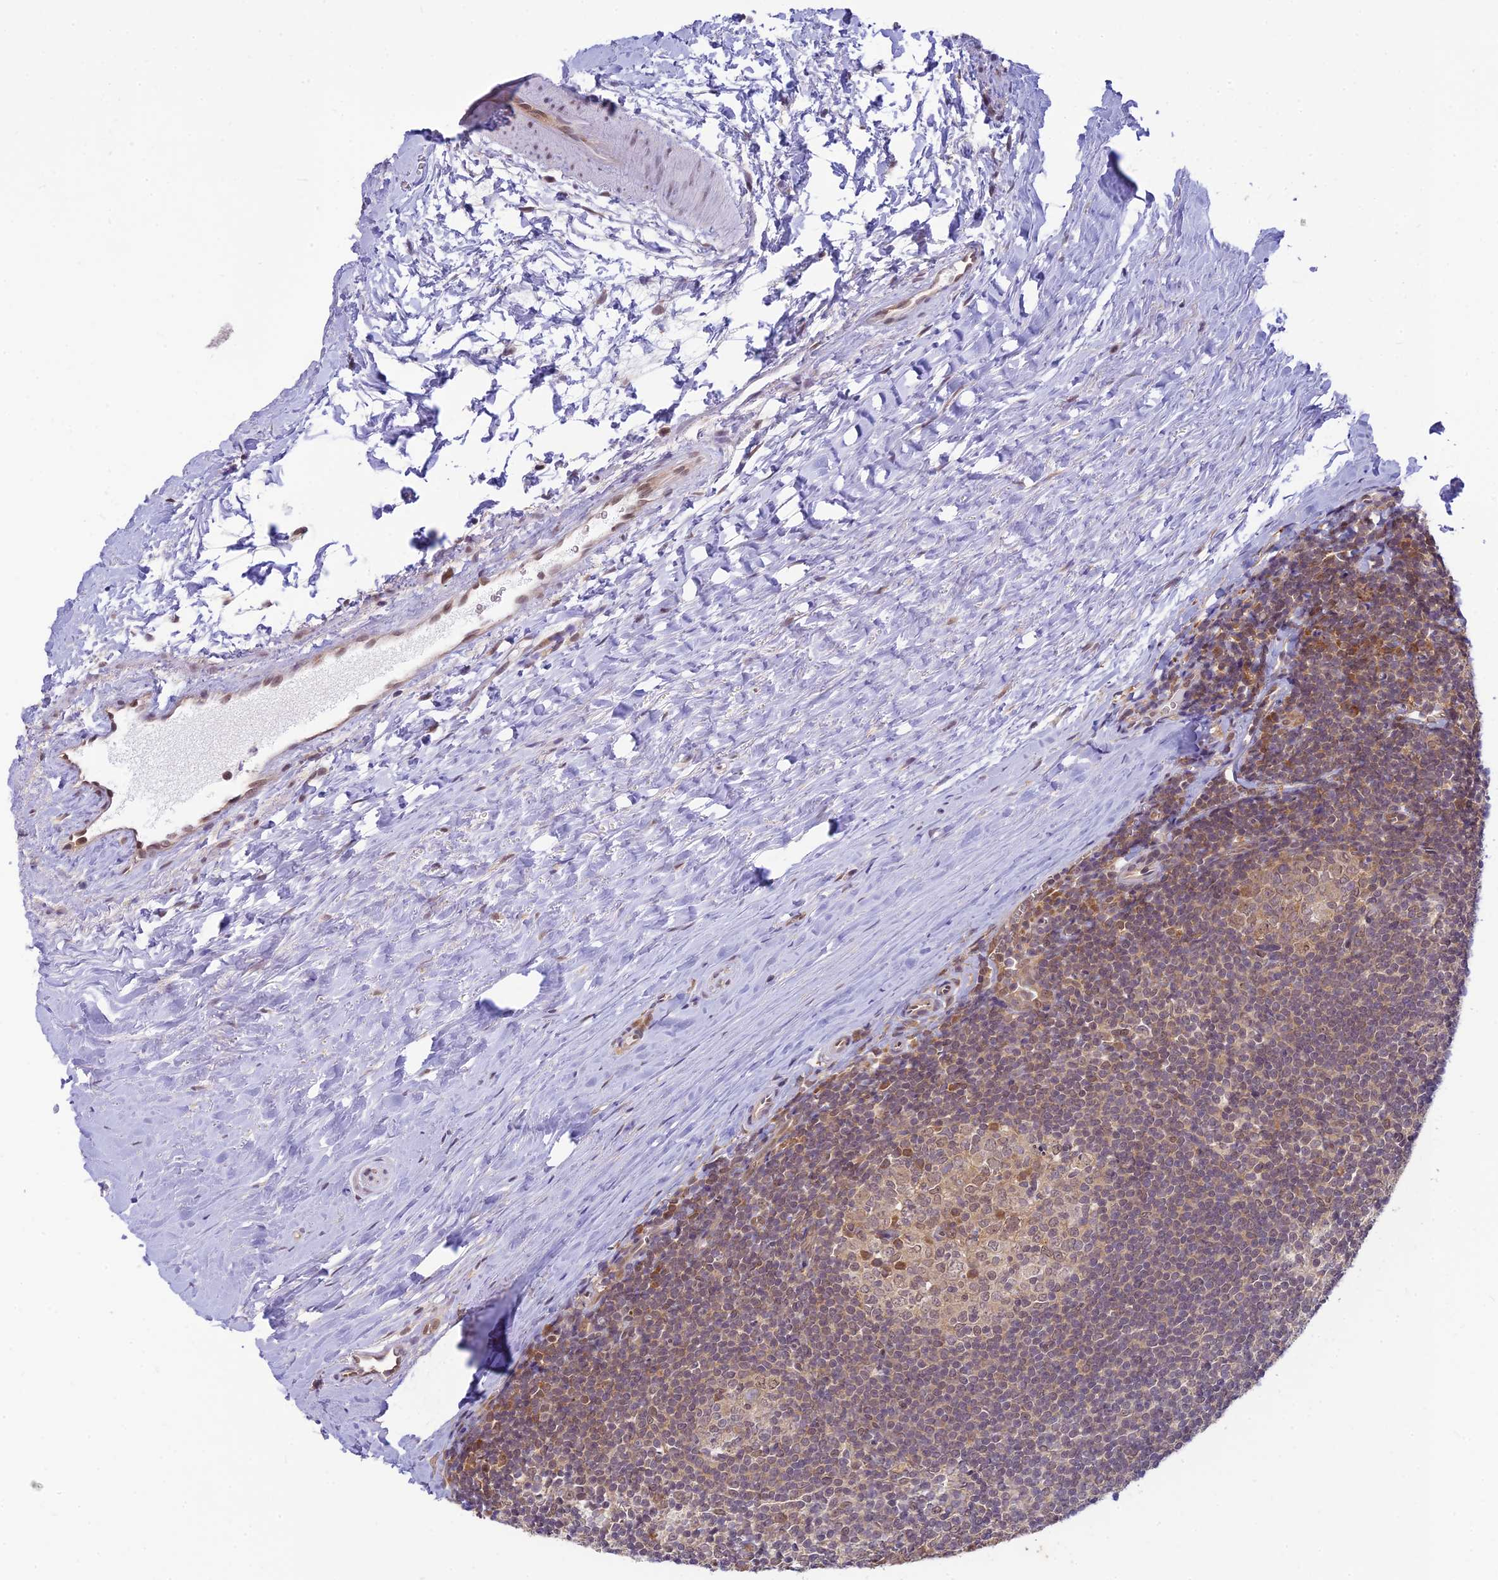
{"staining": {"intensity": "moderate", "quantity": "<25%", "location": "cytoplasmic/membranous"}, "tissue": "tonsil", "cell_type": "Germinal center cells", "image_type": "normal", "snomed": [{"axis": "morphology", "description": "Normal tissue, NOS"}, {"axis": "topography", "description": "Tonsil"}], "caption": "This photomicrograph displays immunohistochemistry staining of benign tonsil, with low moderate cytoplasmic/membranous expression in approximately <25% of germinal center cells.", "gene": "SKIC8", "patient": {"sex": "male", "age": 27}}